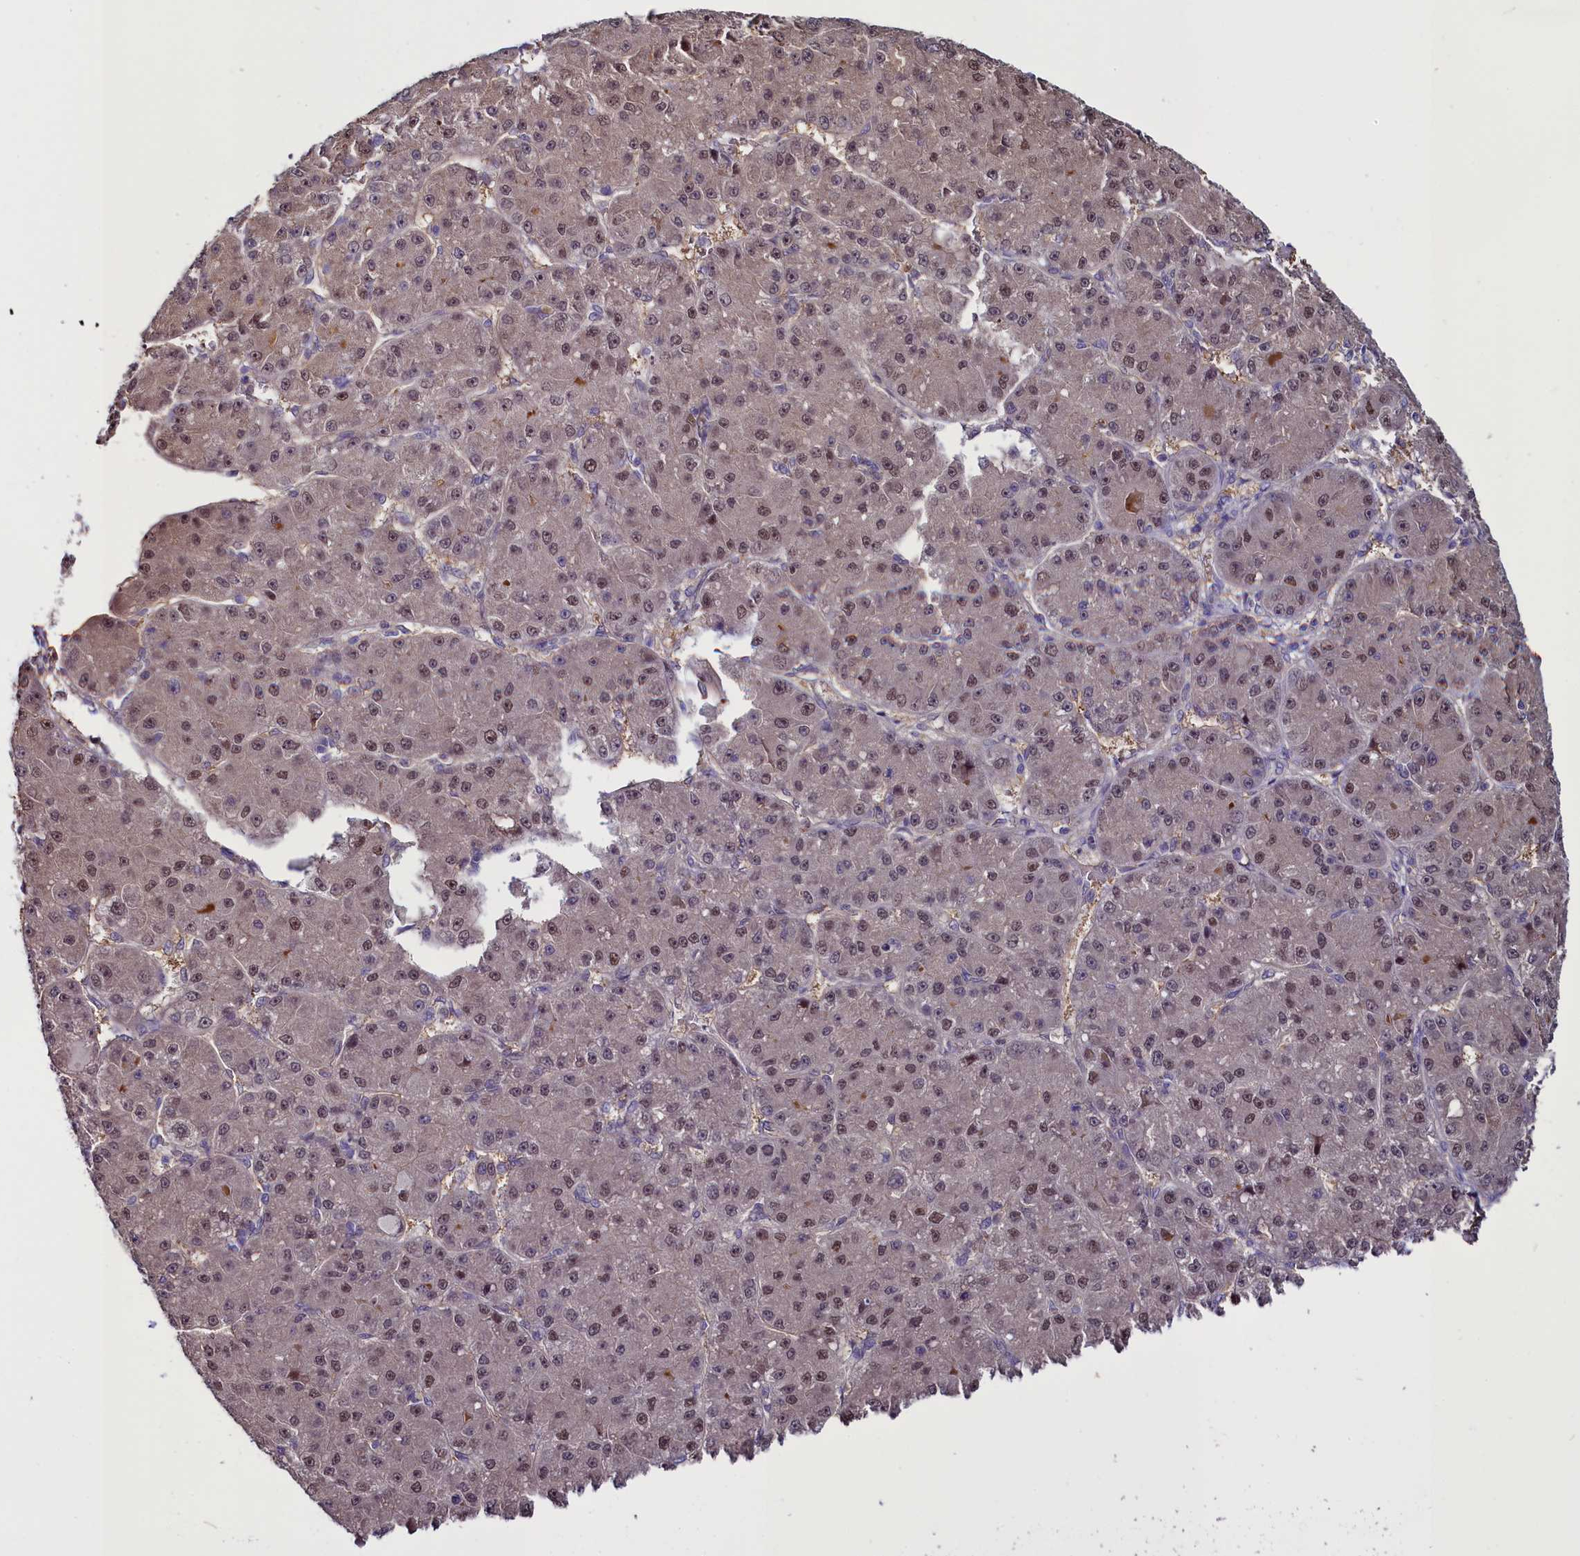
{"staining": {"intensity": "moderate", "quantity": ">75%", "location": "nuclear"}, "tissue": "liver cancer", "cell_type": "Tumor cells", "image_type": "cancer", "snomed": [{"axis": "morphology", "description": "Carcinoma, Hepatocellular, NOS"}, {"axis": "topography", "description": "Liver"}], "caption": "A medium amount of moderate nuclear staining is identified in about >75% of tumor cells in hepatocellular carcinoma (liver) tissue. The protein is shown in brown color, while the nuclei are stained blue.", "gene": "PDILT", "patient": {"sex": "male", "age": 67}}